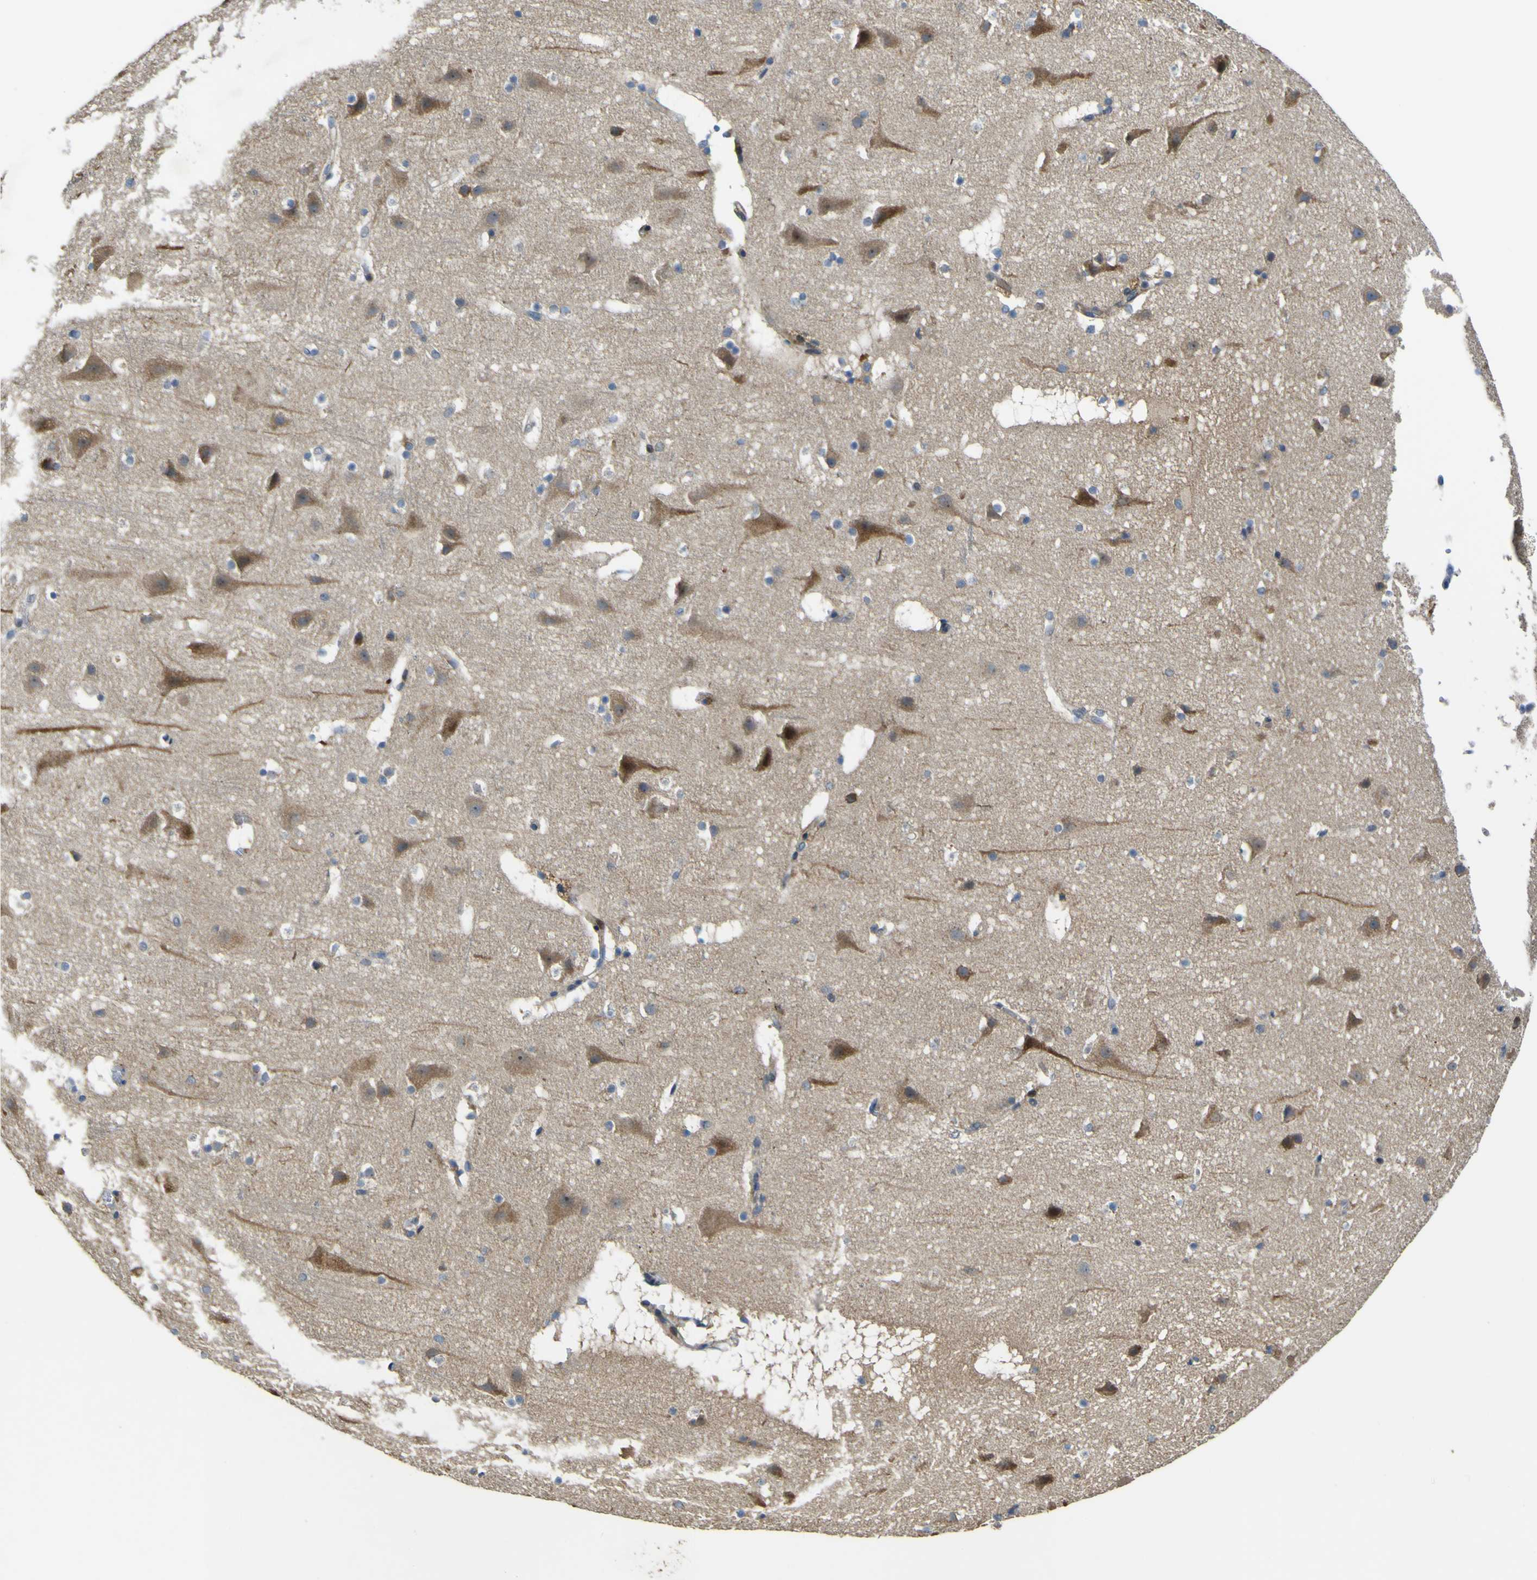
{"staining": {"intensity": "moderate", "quantity": "25%-75%", "location": "cytoplasmic/membranous"}, "tissue": "cerebral cortex", "cell_type": "Endothelial cells", "image_type": "normal", "snomed": [{"axis": "morphology", "description": "Normal tissue, NOS"}, {"axis": "topography", "description": "Cerebral cortex"}], "caption": "The image exhibits immunohistochemical staining of normal cerebral cortex. There is moderate cytoplasmic/membranous expression is appreciated in approximately 25%-75% of endothelial cells. The protein of interest is shown in brown color, while the nuclei are stained blue.", "gene": "LBHD1", "patient": {"sex": "male", "age": 45}}